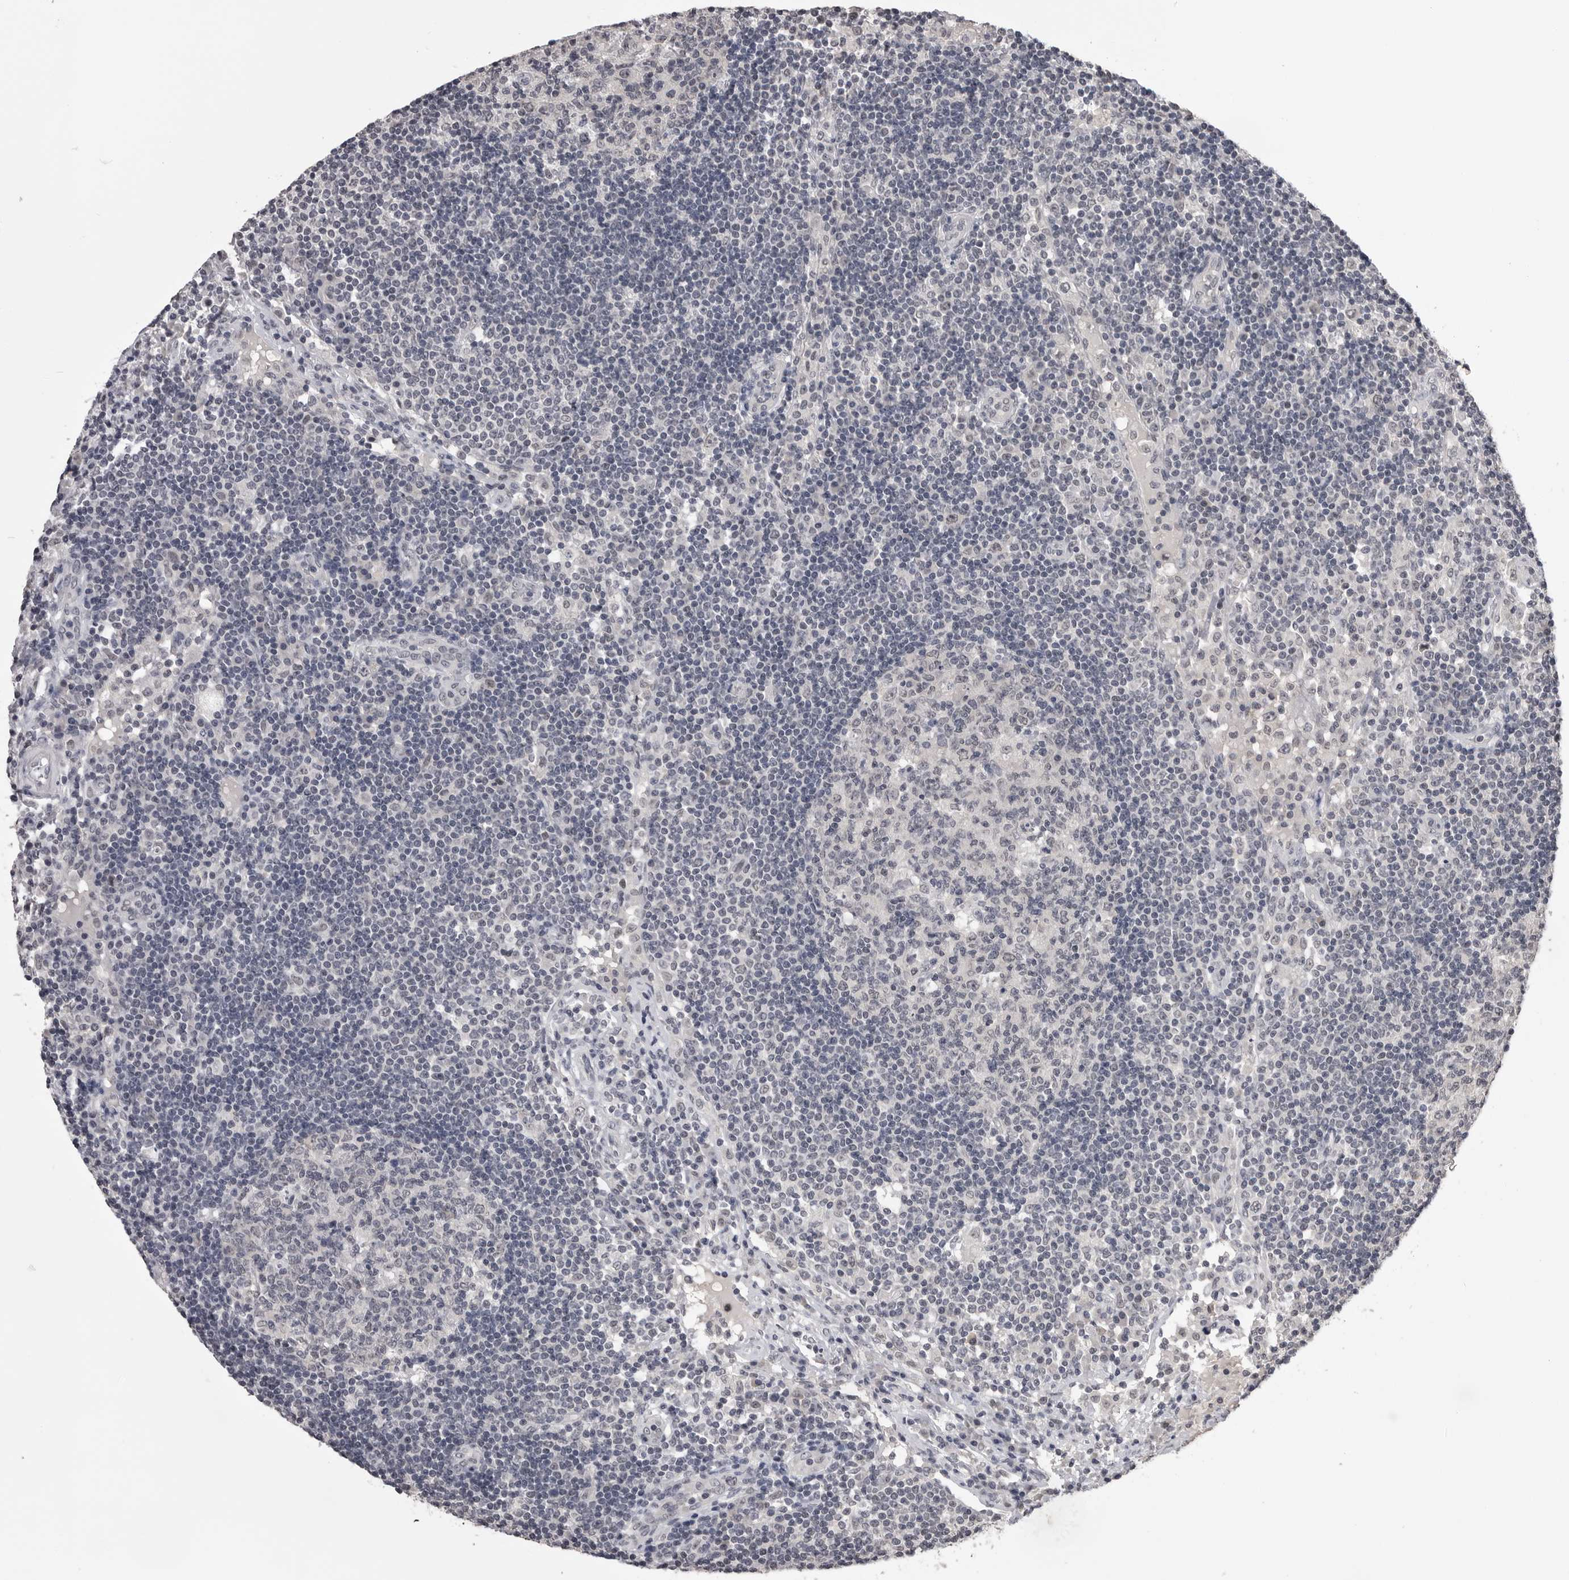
{"staining": {"intensity": "negative", "quantity": "none", "location": "none"}, "tissue": "lymph node", "cell_type": "Germinal center cells", "image_type": "normal", "snomed": [{"axis": "morphology", "description": "Normal tissue, NOS"}, {"axis": "topography", "description": "Lymph node"}], "caption": "Immunohistochemistry (IHC) micrograph of unremarkable human lymph node stained for a protein (brown), which shows no staining in germinal center cells.", "gene": "DLG2", "patient": {"sex": "female", "age": 53}}